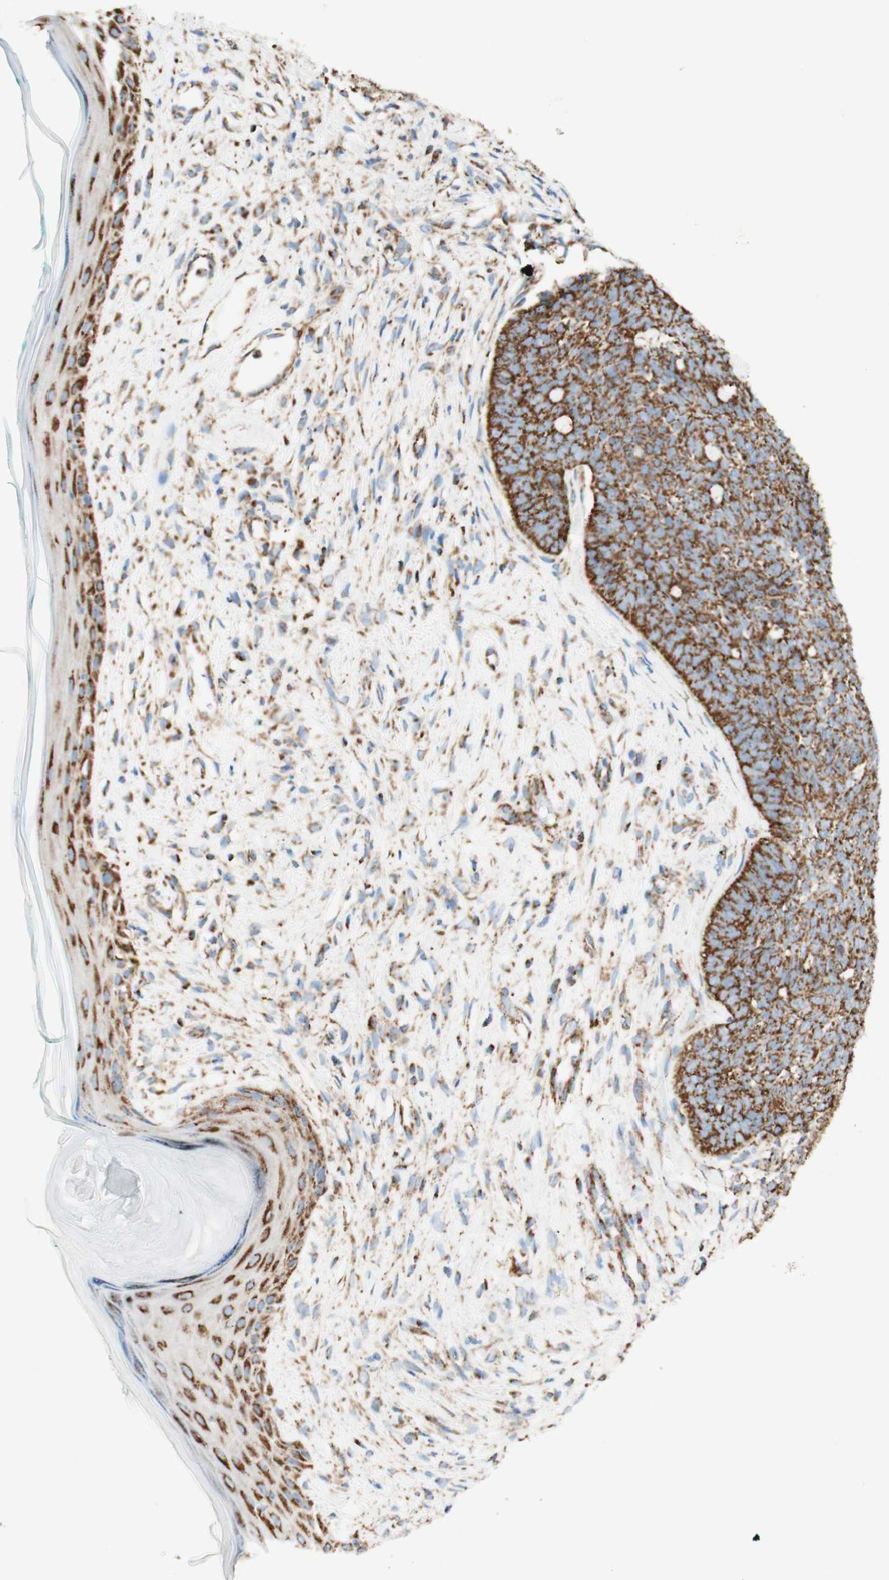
{"staining": {"intensity": "strong", "quantity": ">75%", "location": "cytoplasmic/membranous"}, "tissue": "skin cancer", "cell_type": "Tumor cells", "image_type": "cancer", "snomed": [{"axis": "morphology", "description": "Basal cell carcinoma"}, {"axis": "topography", "description": "Skin"}], "caption": "Human skin cancer stained for a protein (brown) reveals strong cytoplasmic/membranous positive staining in about >75% of tumor cells.", "gene": "TOMM20", "patient": {"sex": "female", "age": 84}}